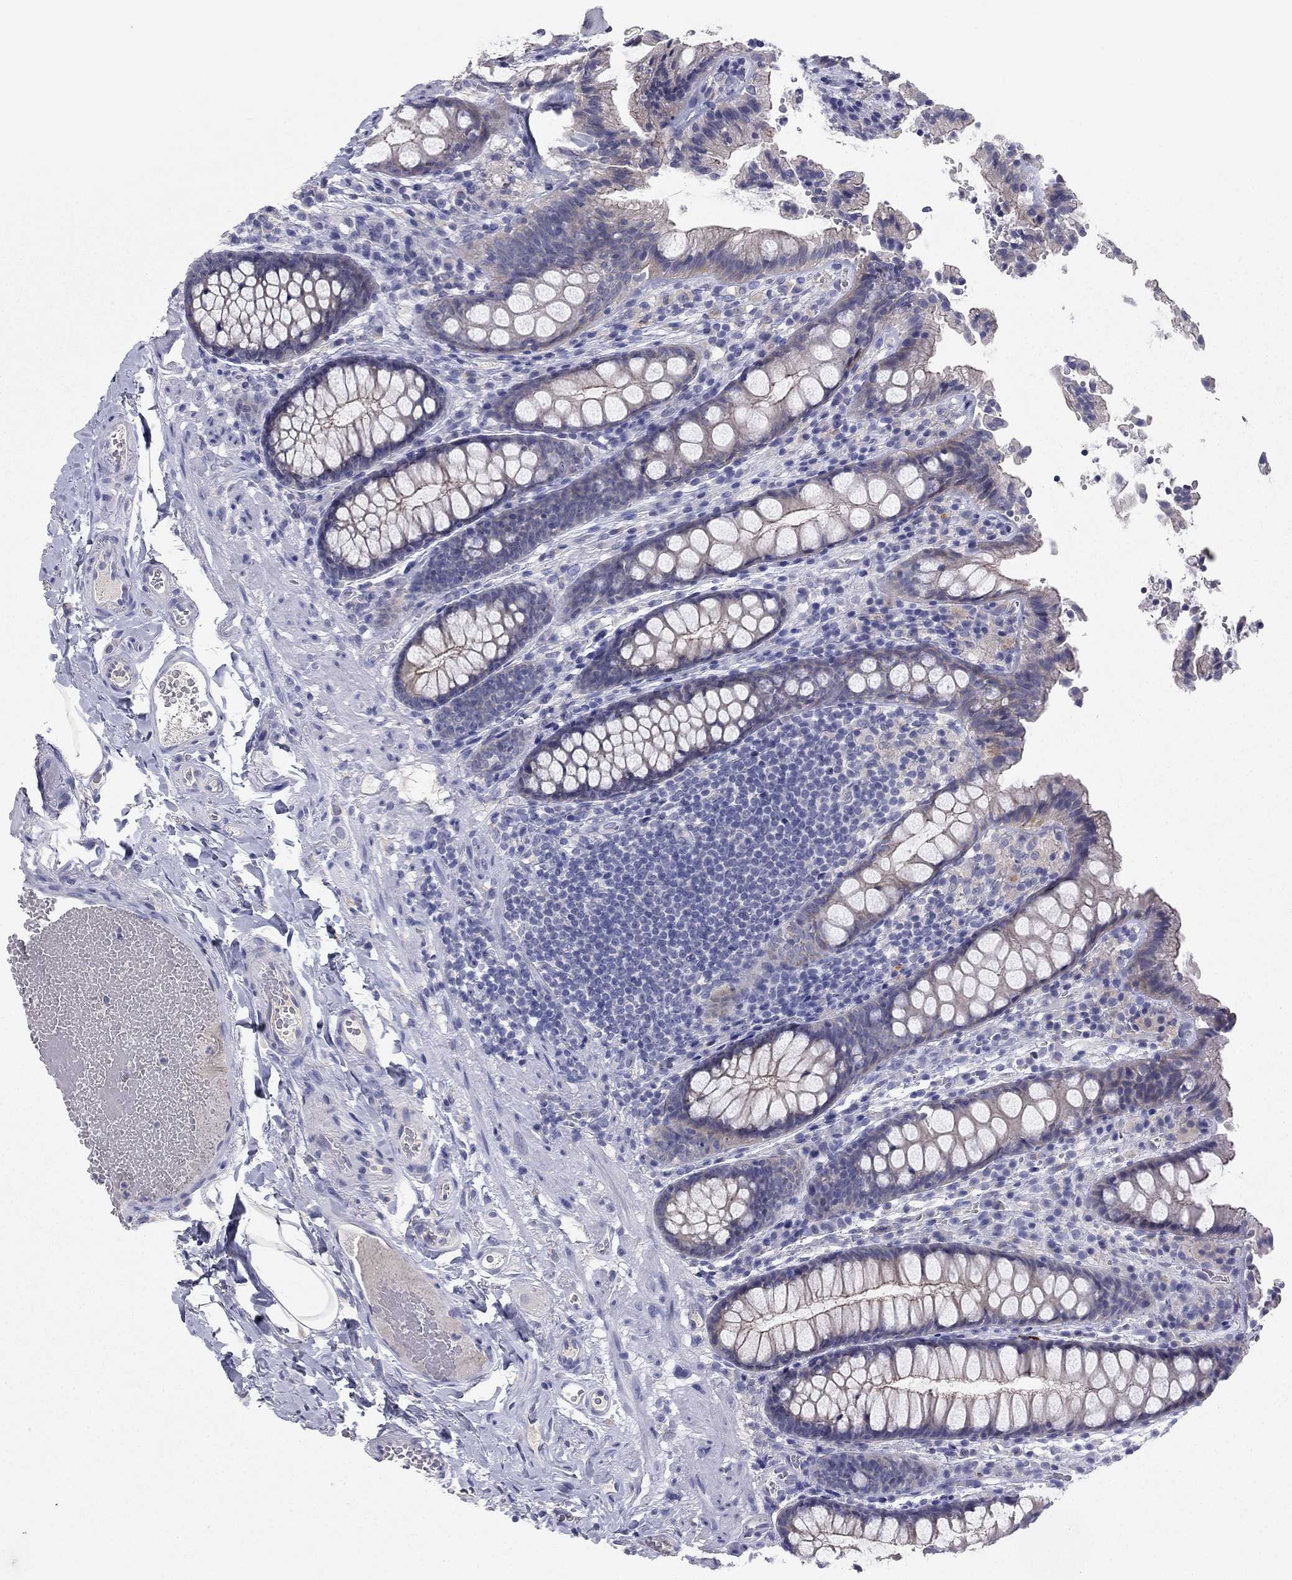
{"staining": {"intensity": "negative", "quantity": "none", "location": "none"}, "tissue": "colon", "cell_type": "Endothelial cells", "image_type": "normal", "snomed": [{"axis": "morphology", "description": "Normal tissue, NOS"}, {"axis": "topography", "description": "Colon"}], "caption": "An immunohistochemistry (IHC) image of normal colon is shown. There is no staining in endothelial cells of colon.", "gene": "CNTNAP4", "patient": {"sex": "female", "age": 86}}